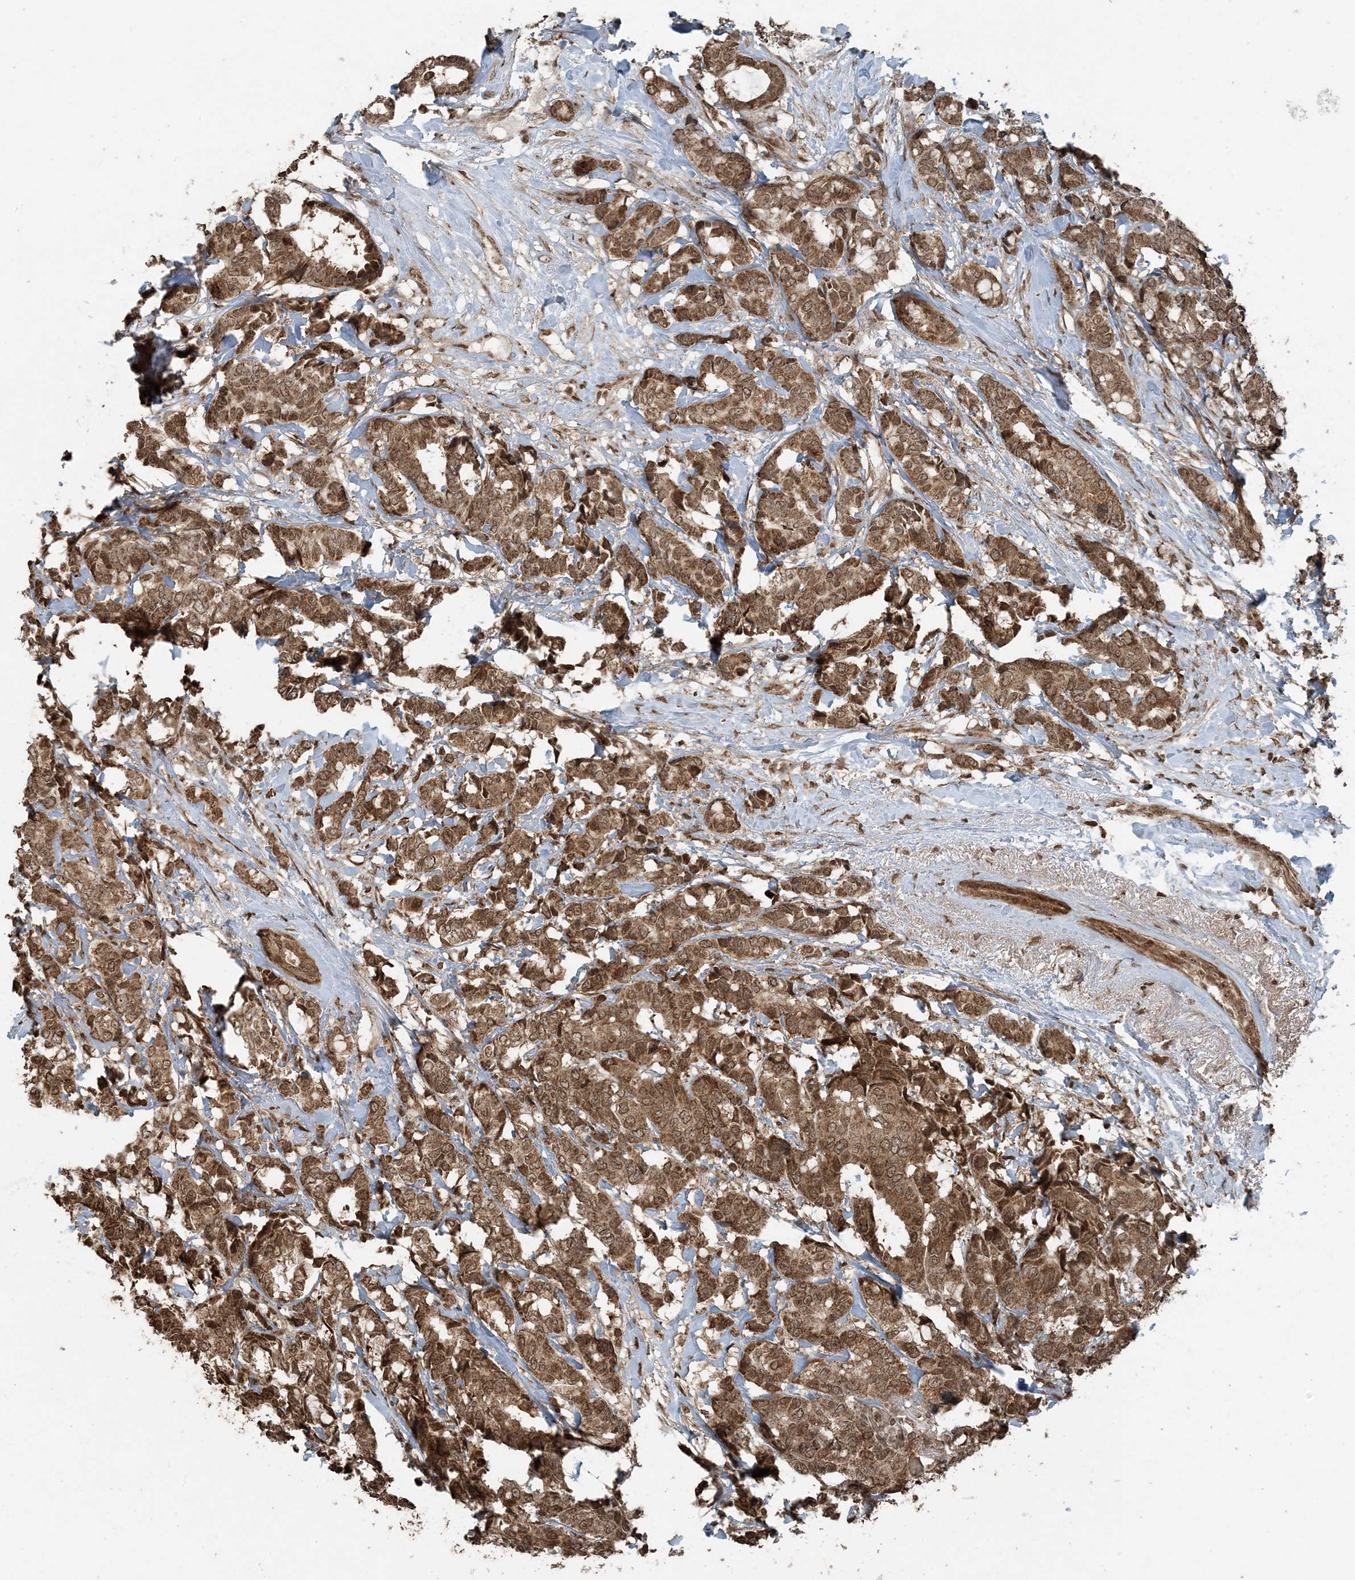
{"staining": {"intensity": "moderate", "quantity": ">75%", "location": "cytoplasmic/membranous,nuclear"}, "tissue": "breast cancer", "cell_type": "Tumor cells", "image_type": "cancer", "snomed": [{"axis": "morphology", "description": "Duct carcinoma"}, {"axis": "topography", "description": "Breast"}], "caption": "Human breast cancer (infiltrating ductal carcinoma) stained with a protein marker exhibits moderate staining in tumor cells.", "gene": "ZFAND2B", "patient": {"sex": "female", "age": 87}}